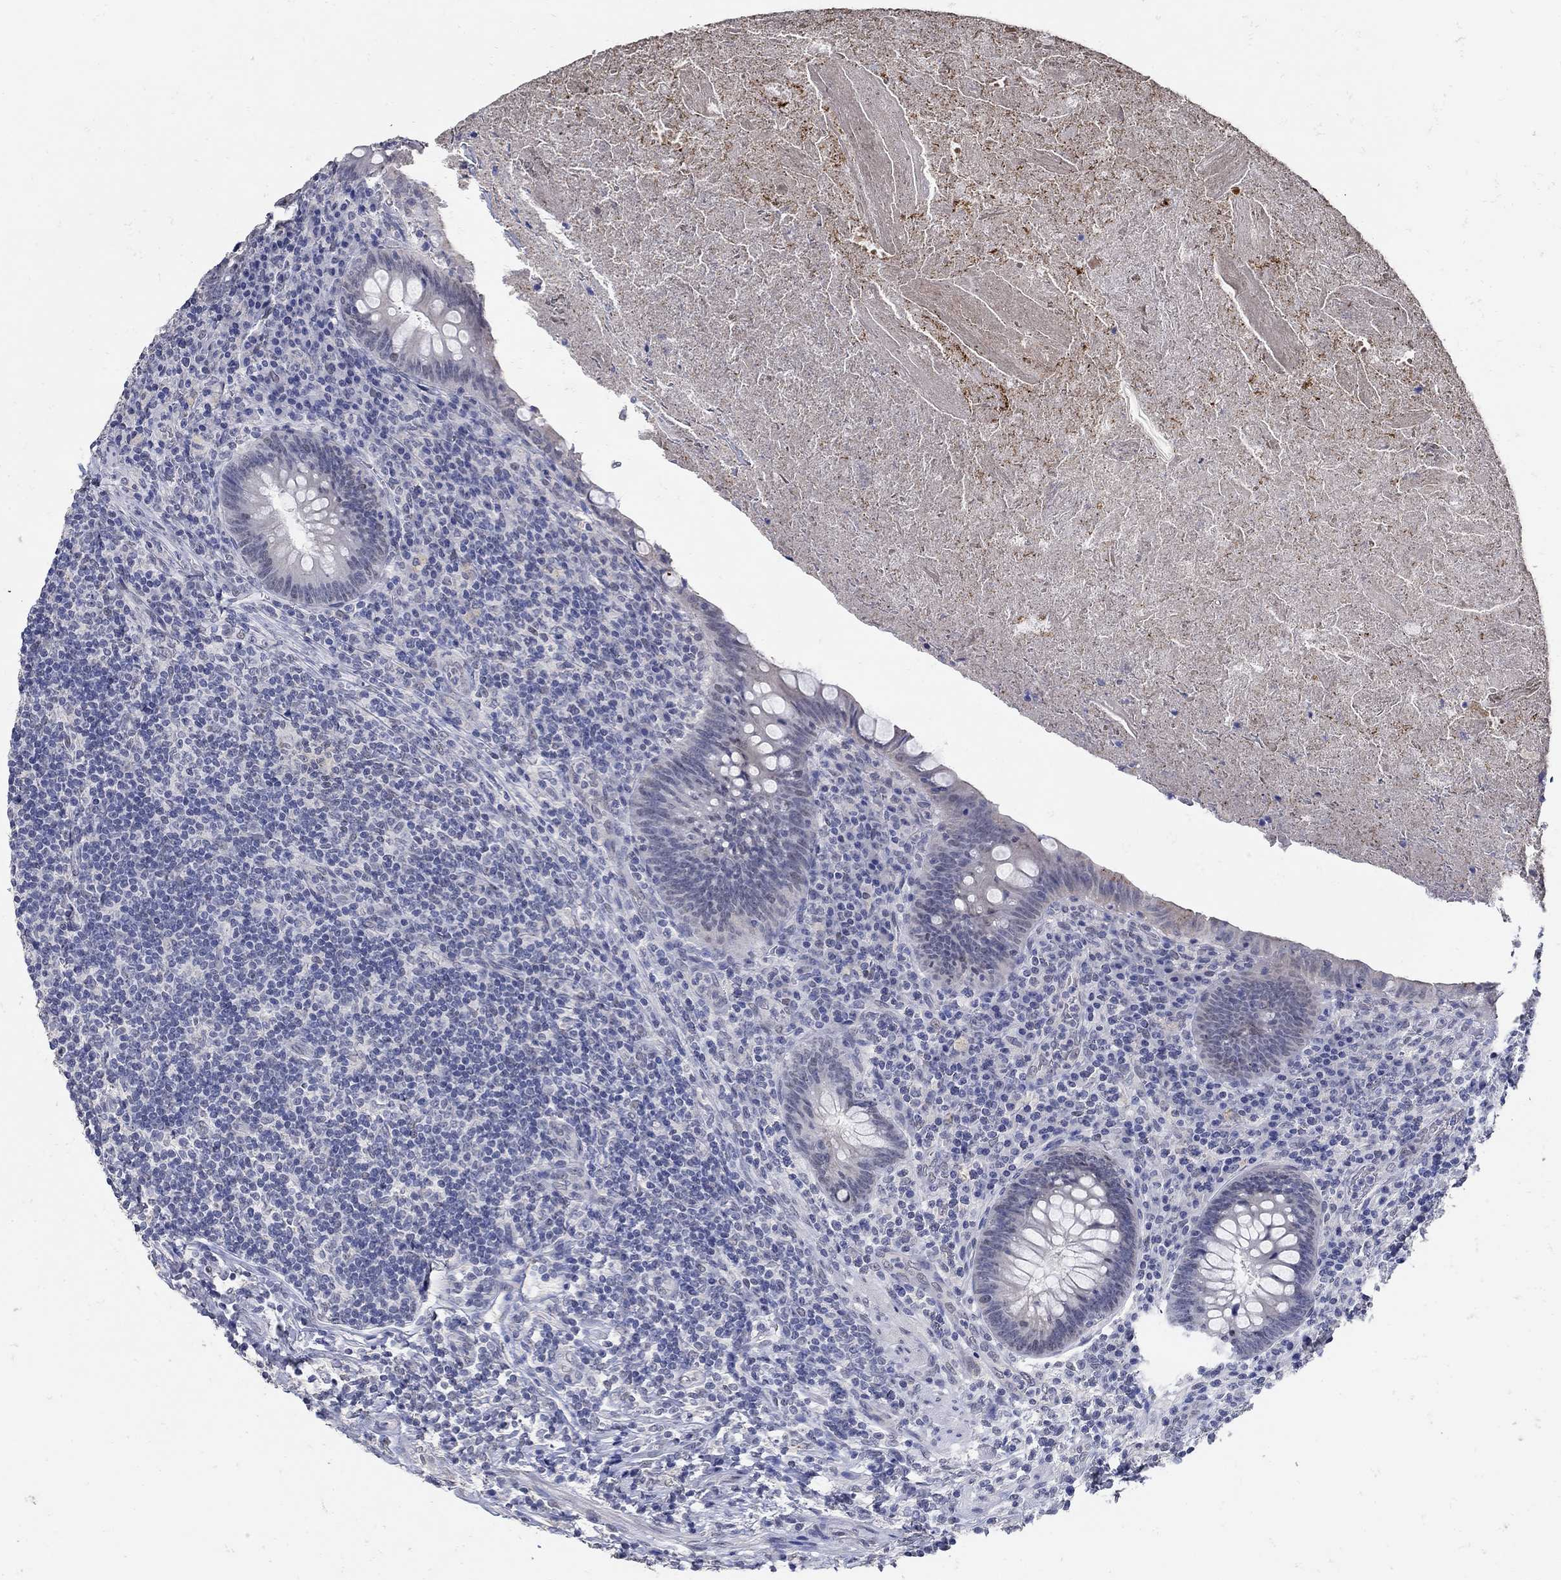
{"staining": {"intensity": "moderate", "quantity": "<25%", "location": "cytoplasmic/membranous"}, "tissue": "appendix", "cell_type": "Glandular cells", "image_type": "normal", "snomed": [{"axis": "morphology", "description": "Normal tissue, NOS"}, {"axis": "topography", "description": "Appendix"}], "caption": "Appendix stained with IHC displays moderate cytoplasmic/membranous staining in approximately <25% of glandular cells.", "gene": "KCNN3", "patient": {"sex": "male", "age": 47}}